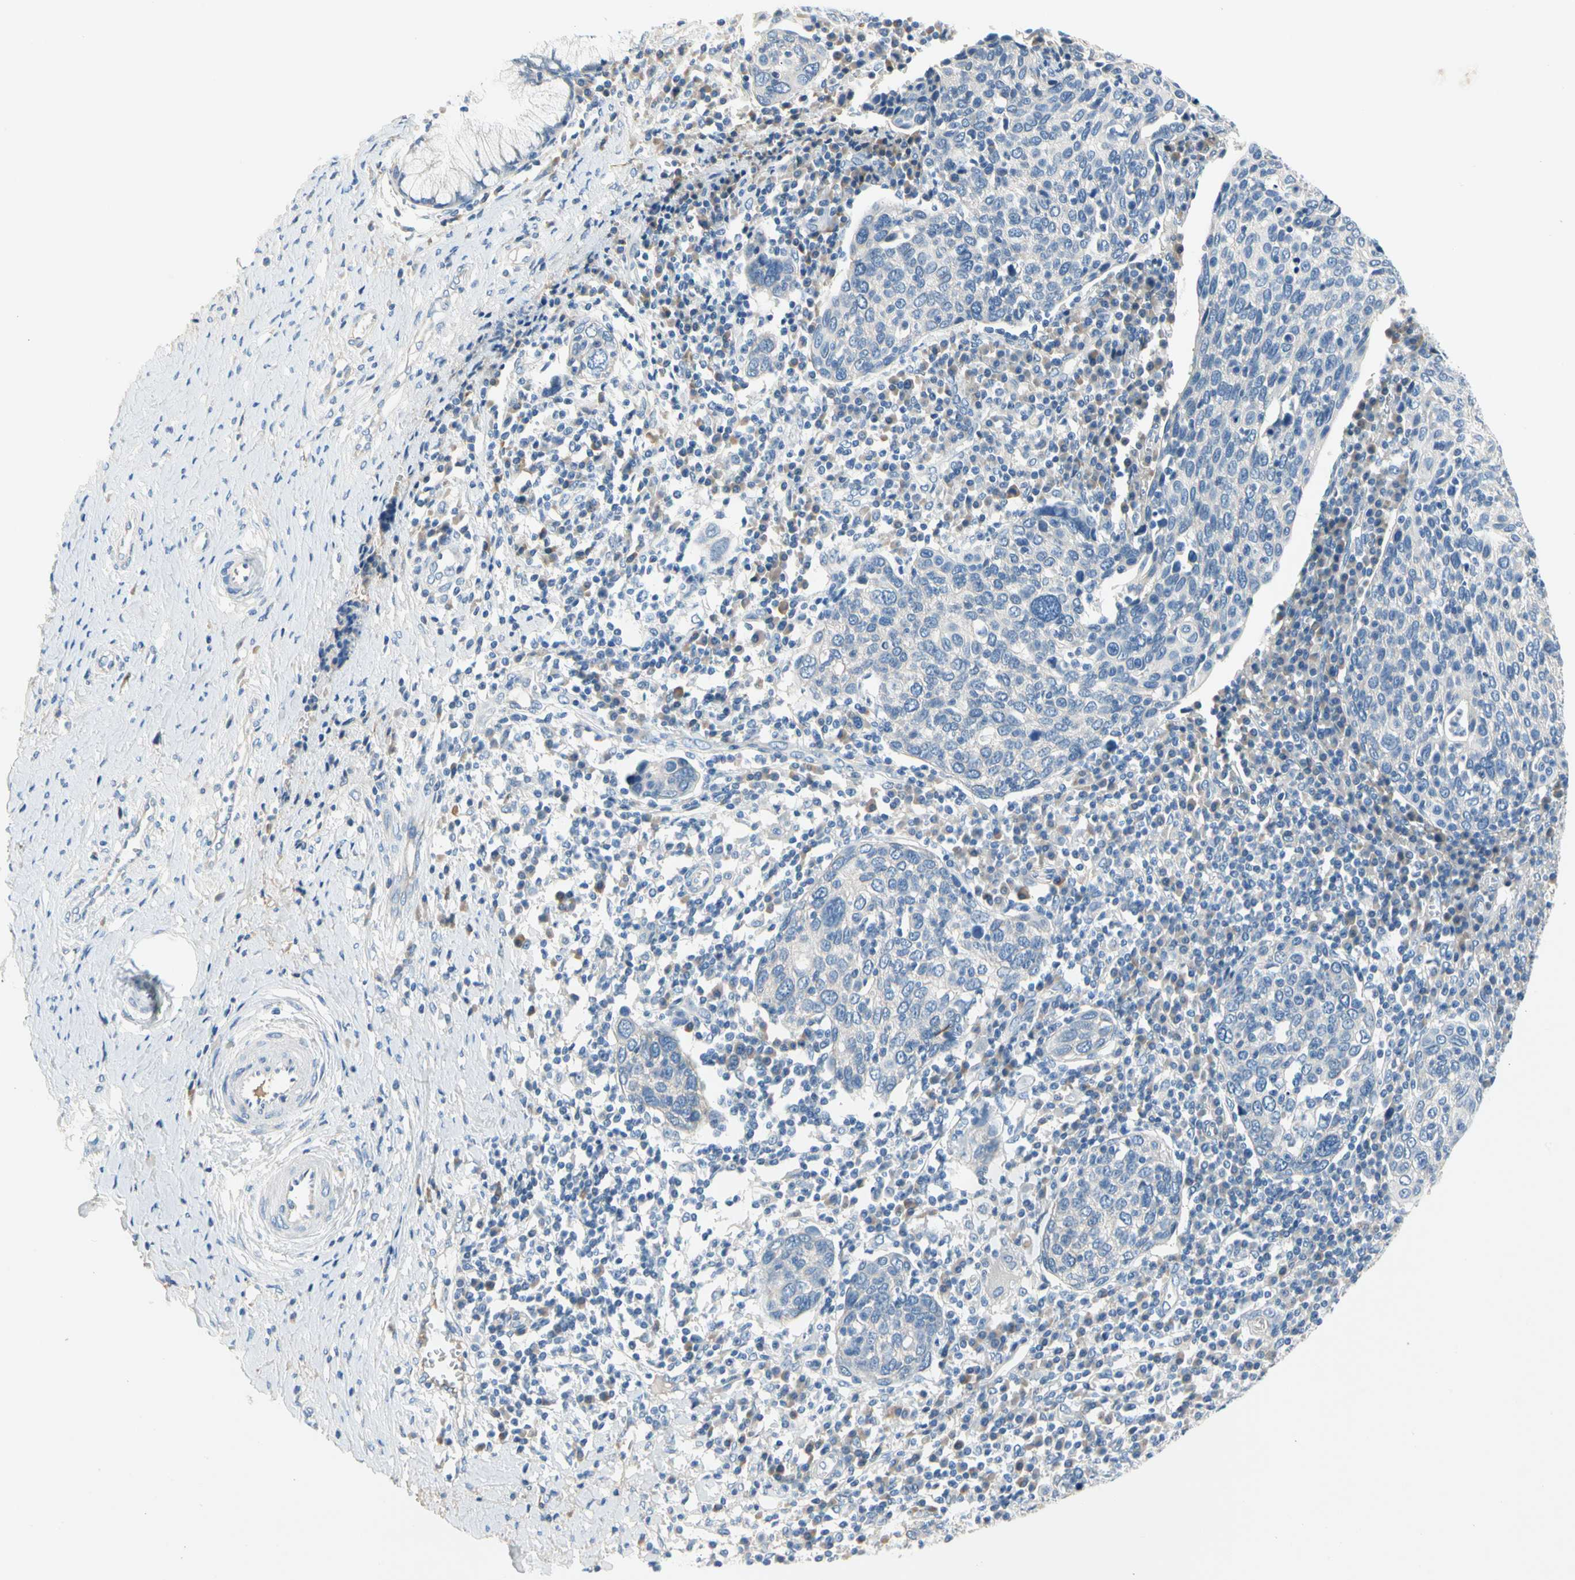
{"staining": {"intensity": "negative", "quantity": "none", "location": "none"}, "tissue": "cervical cancer", "cell_type": "Tumor cells", "image_type": "cancer", "snomed": [{"axis": "morphology", "description": "Squamous cell carcinoma, NOS"}, {"axis": "topography", "description": "Cervix"}], "caption": "Protein analysis of squamous cell carcinoma (cervical) exhibits no significant staining in tumor cells.", "gene": "CA14", "patient": {"sex": "female", "age": 40}}